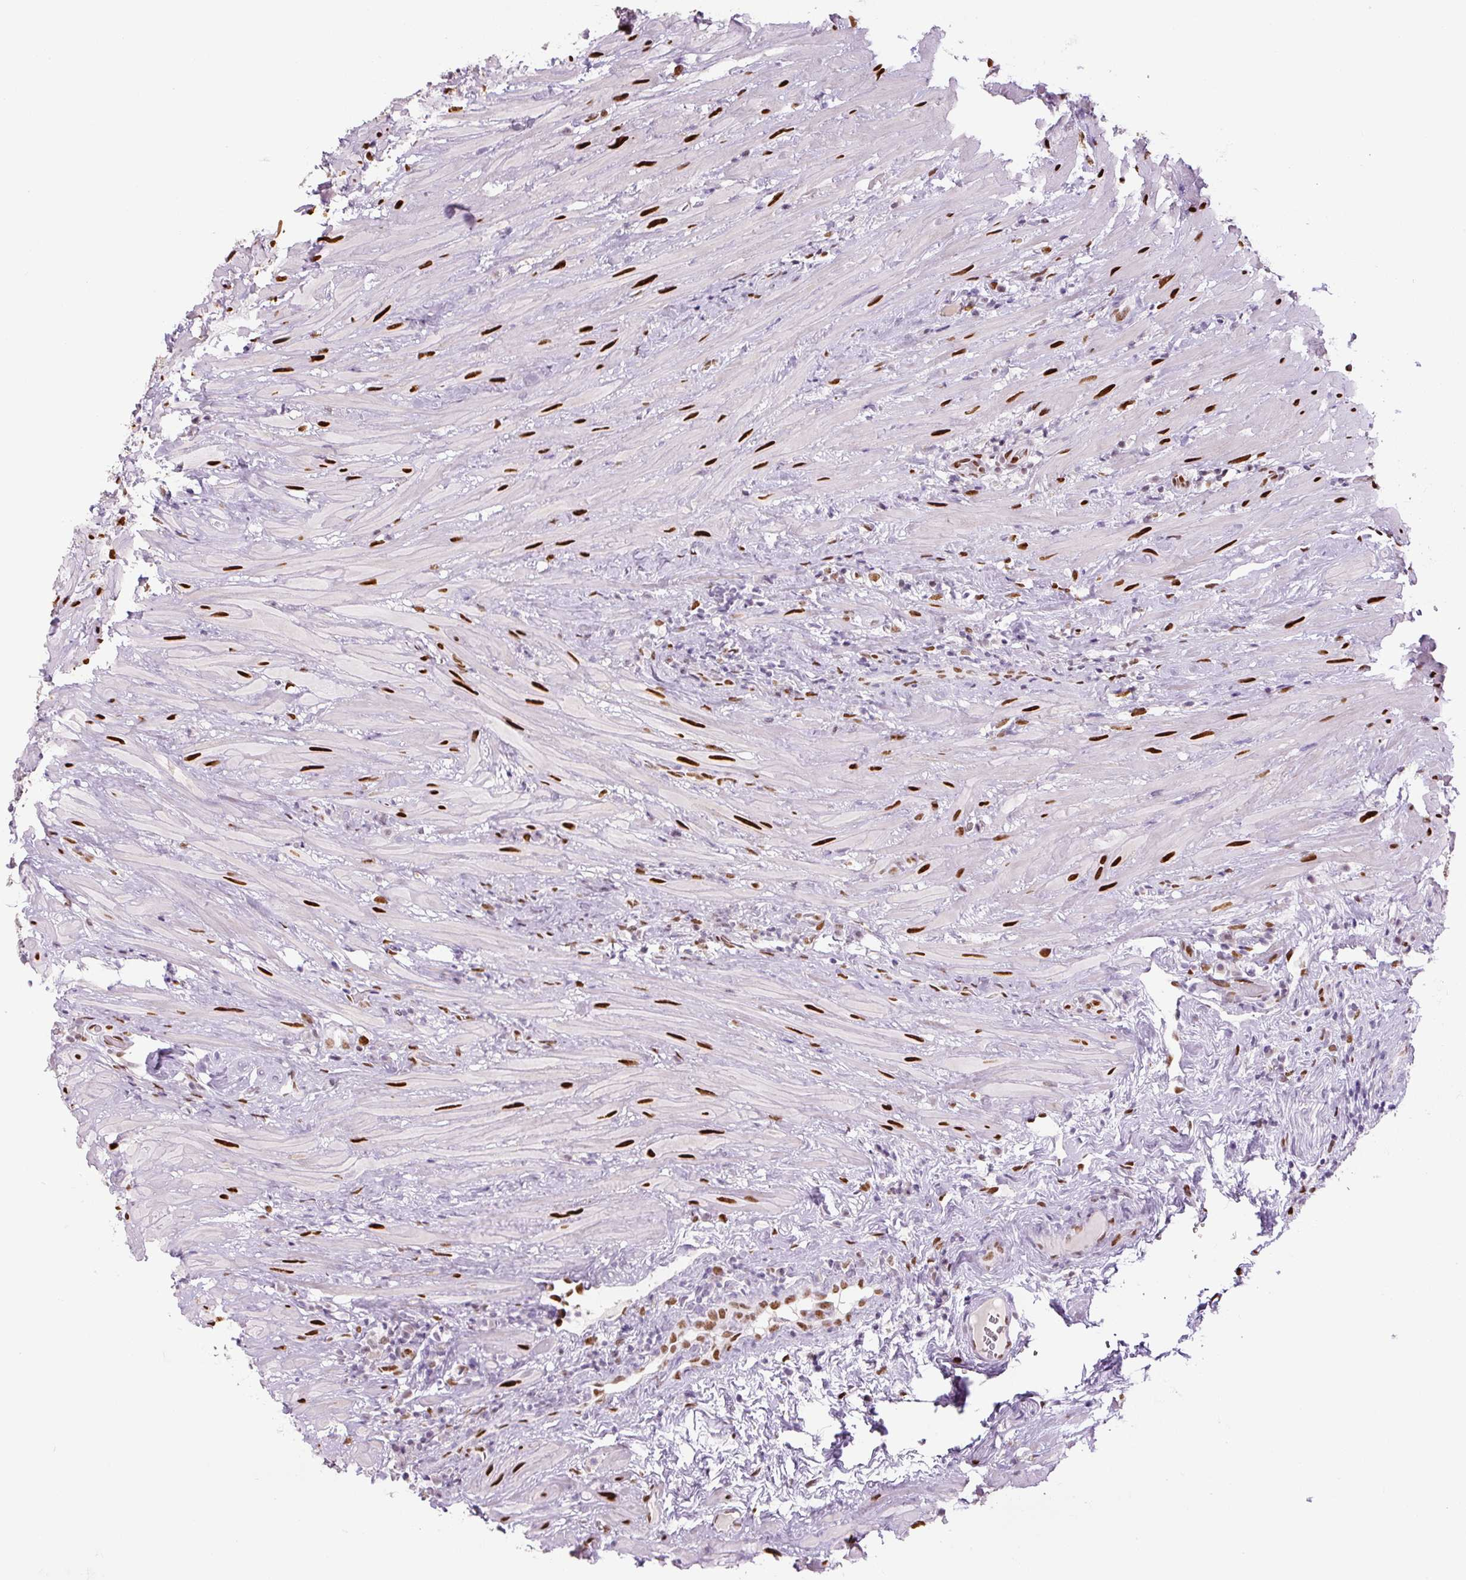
{"staining": {"intensity": "negative", "quantity": "none", "location": "none"}, "tissue": "seminal vesicle", "cell_type": "Glandular cells", "image_type": "normal", "snomed": [{"axis": "morphology", "description": "Normal tissue, NOS"}, {"axis": "topography", "description": "Seminal veicle"}], "caption": "Glandular cells are negative for protein expression in unremarkable human seminal vesicle.", "gene": "ZEB1", "patient": {"sex": "male", "age": 68}}